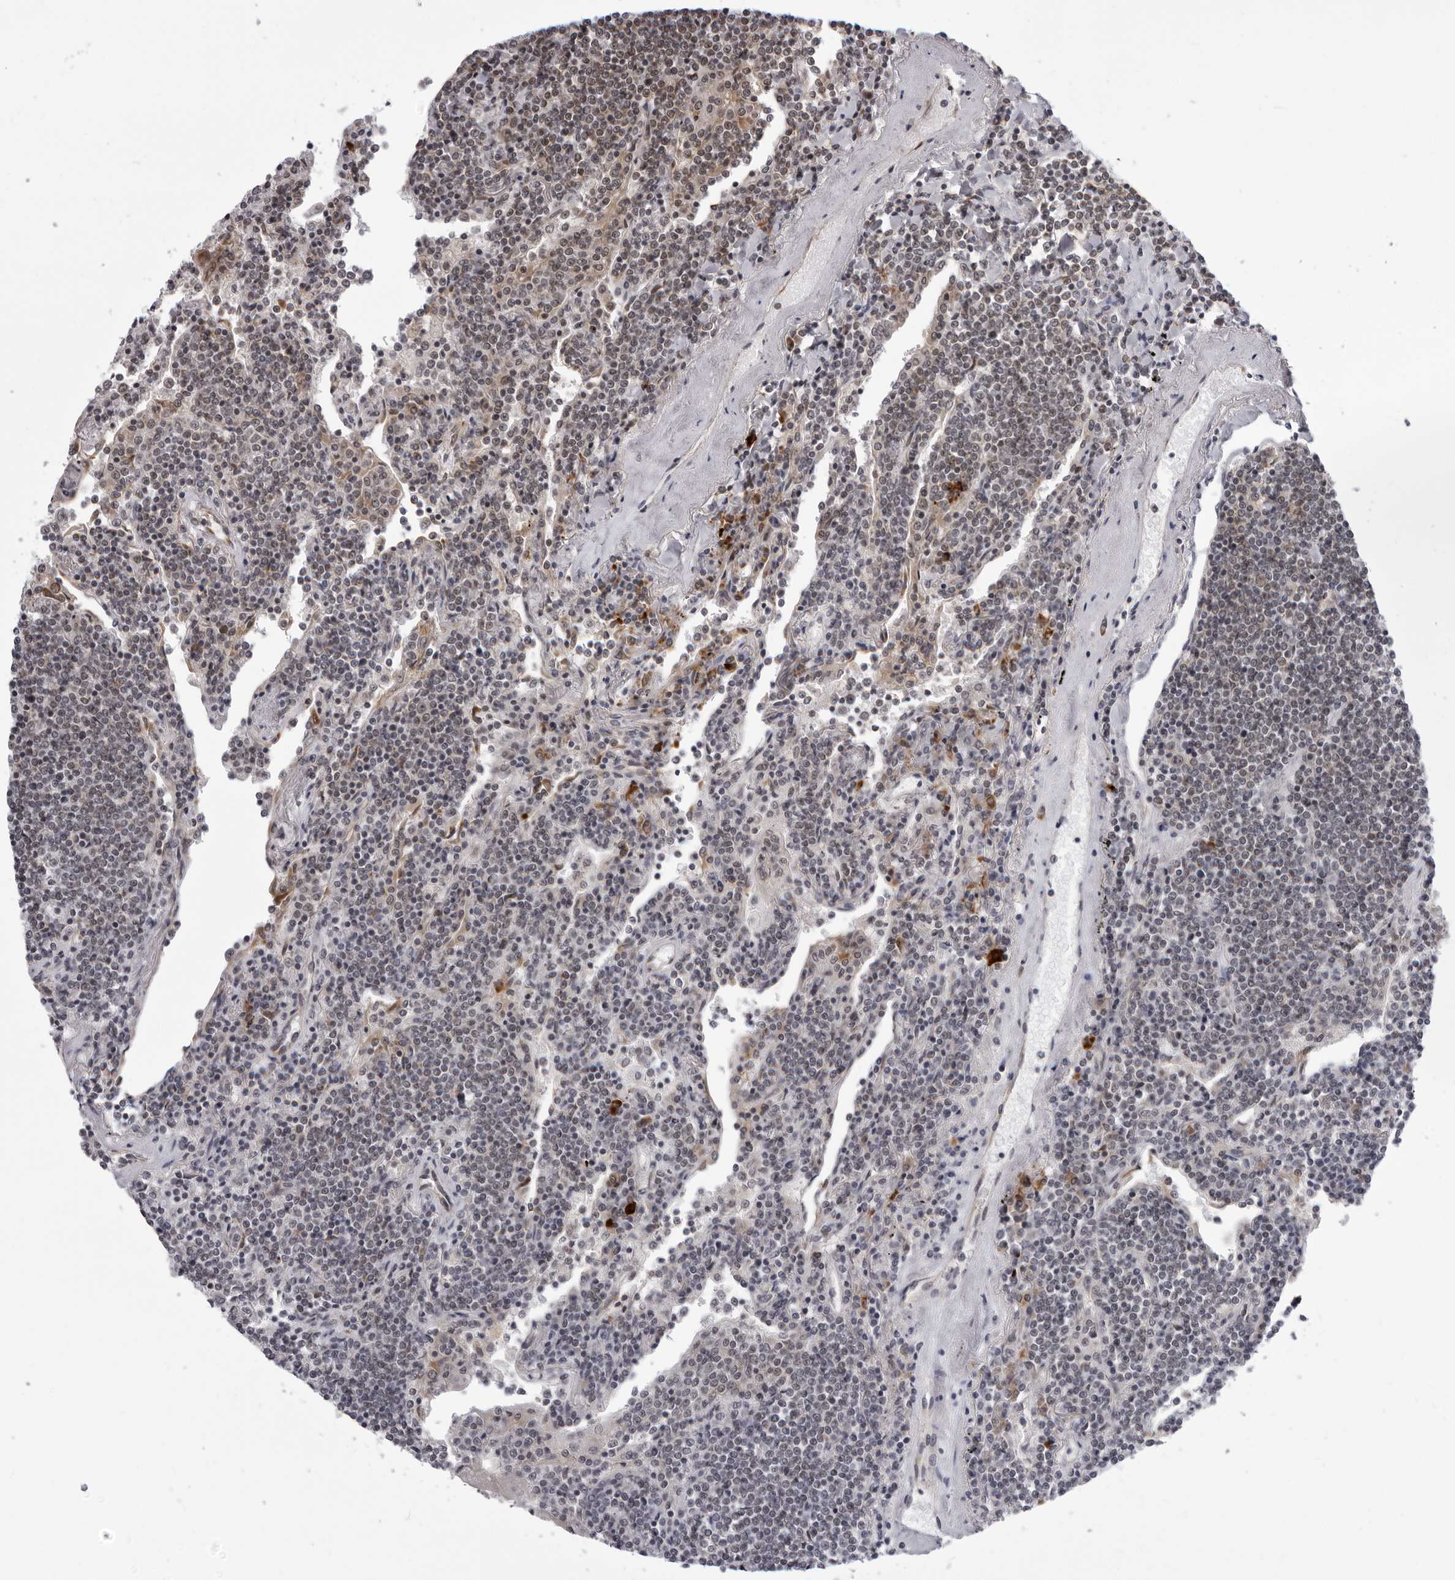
{"staining": {"intensity": "negative", "quantity": "none", "location": "none"}, "tissue": "lymphoma", "cell_type": "Tumor cells", "image_type": "cancer", "snomed": [{"axis": "morphology", "description": "Malignant lymphoma, non-Hodgkin's type, Low grade"}, {"axis": "topography", "description": "Lung"}], "caption": "DAB immunohistochemical staining of low-grade malignant lymphoma, non-Hodgkin's type exhibits no significant staining in tumor cells.", "gene": "GCSAML", "patient": {"sex": "female", "age": 71}}